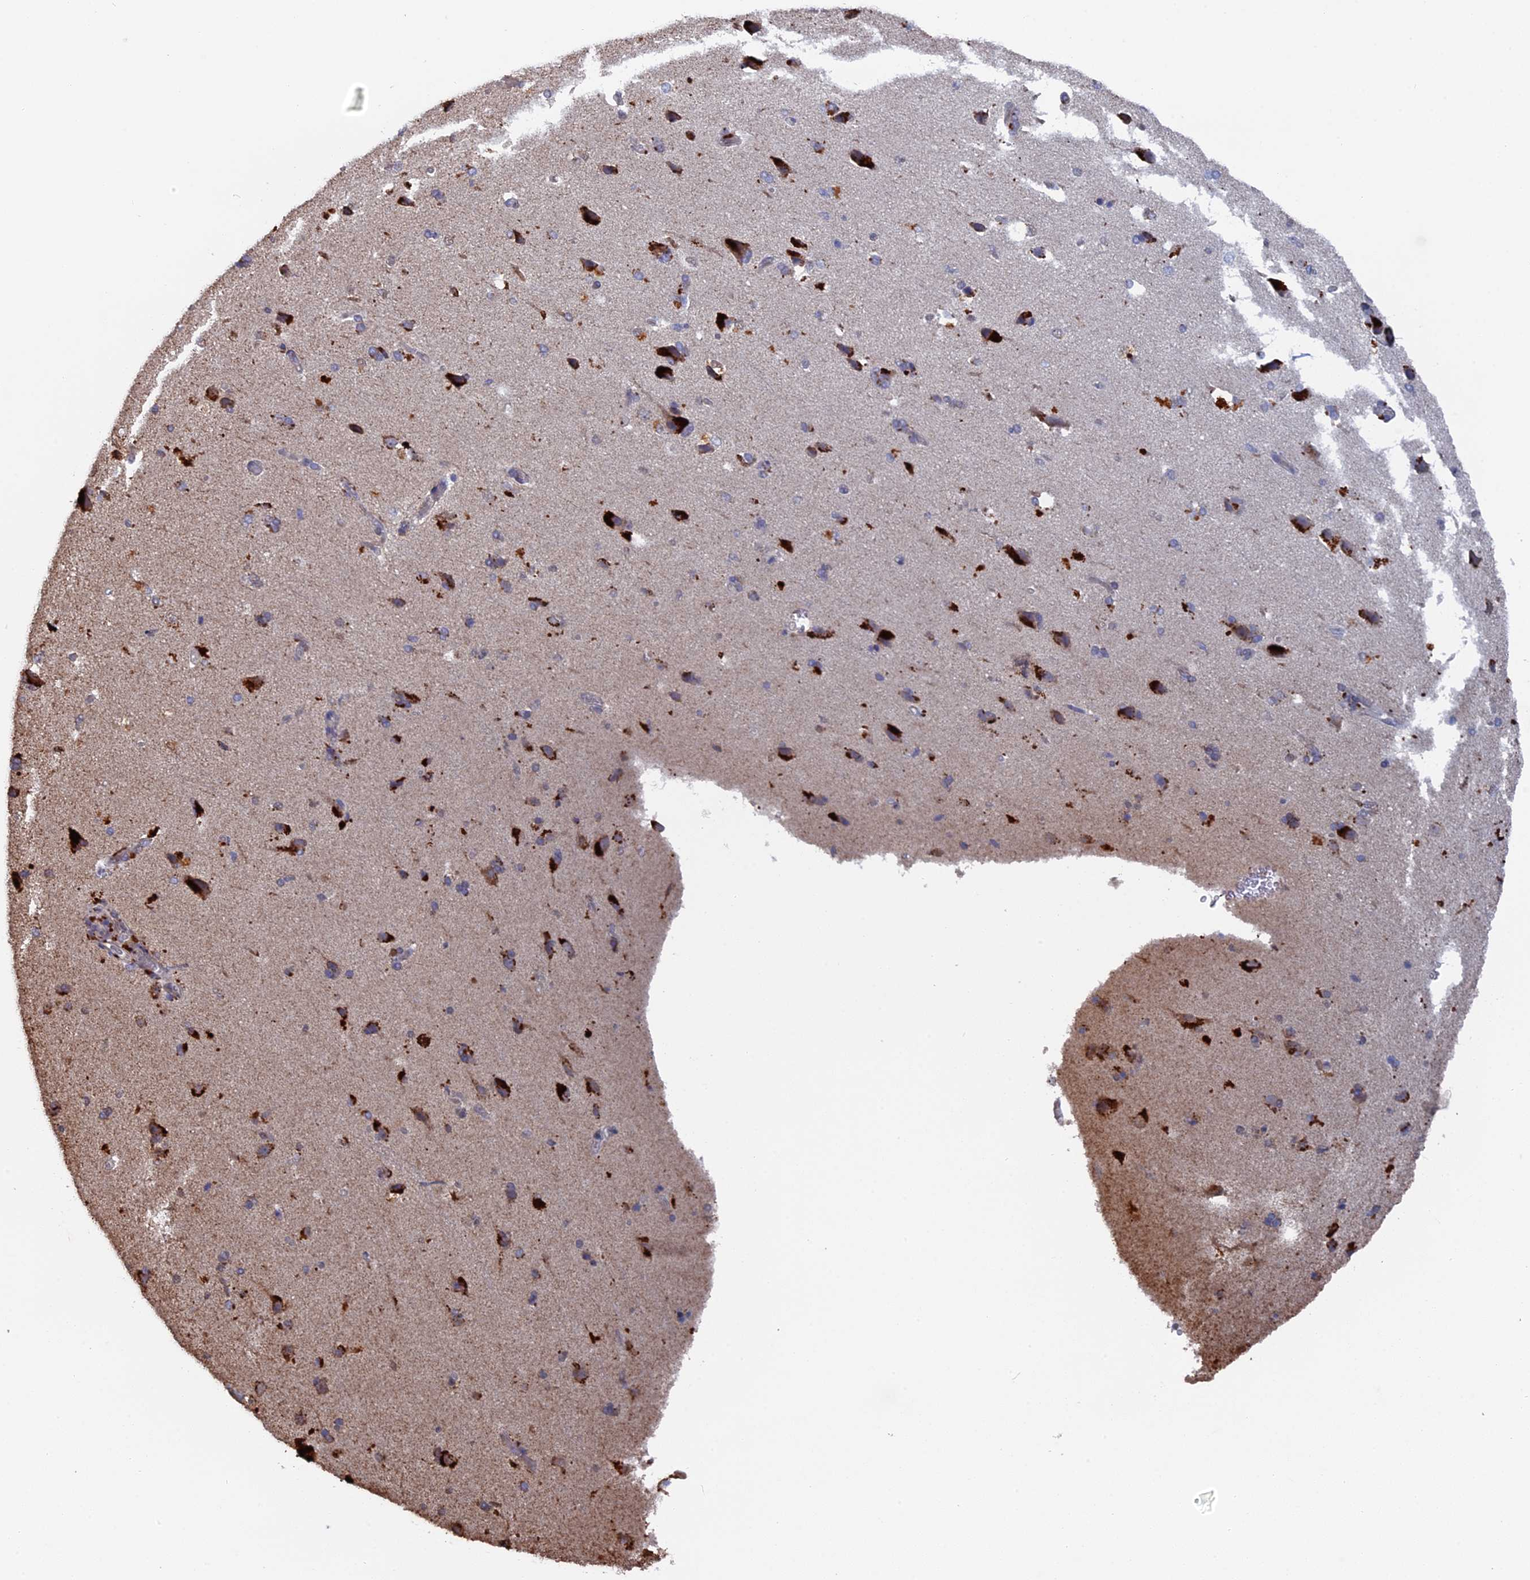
{"staining": {"intensity": "negative", "quantity": "none", "location": "none"}, "tissue": "cerebral cortex", "cell_type": "Endothelial cells", "image_type": "normal", "snomed": [{"axis": "morphology", "description": "Normal tissue, NOS"}, {"axis": "topography", "description": "Cerebral cortex"}], "caption": "High magnification brightfield microscopy of benign cerebral cortex stained with DAB (brown) and counterstained with hematoxylin (blue): endothelial cells show no significant staining.", "gene": "SMG9", "patient": {"sex": "male", "age": 62}}